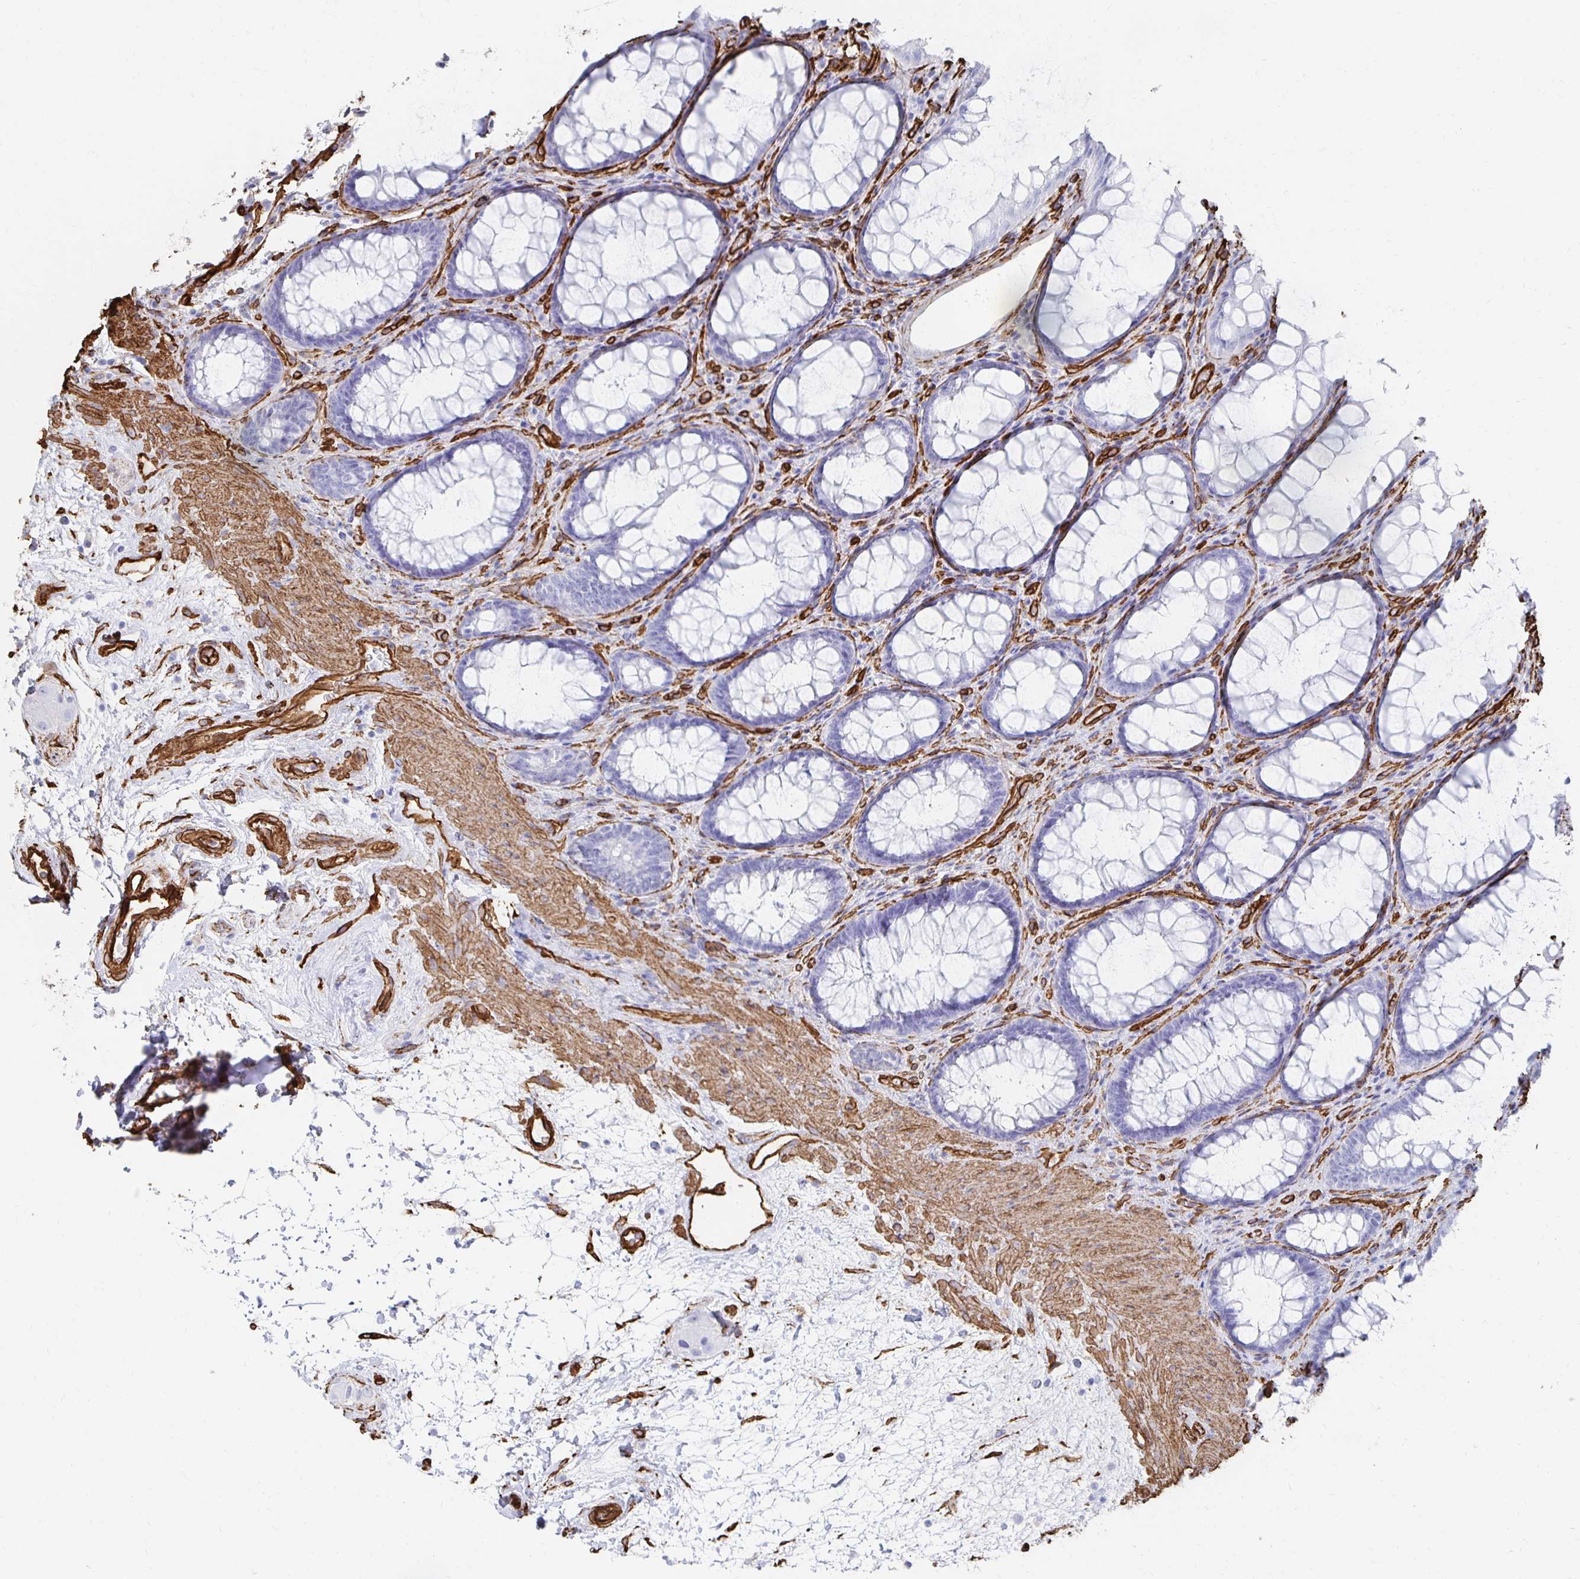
{"staining": {"intensity": "negative", "quantity": "none", "location": "none"}, "tissue": "rectum", "cell_type": "Glandular cells", "image_type": "normal", "snomed": [{"axis": "morphology", "description": "Normal tissue, NOS"}, {"axis": "topography", "description": "Rectum"}], "caption": "There is no significant staining in glandular cells of rectum. The staining is performed using DAB brown chromogen with nuclei counter-stained in using hematoxylin.", "gene": "VIPR2", "patient": {"sex": "male", "age": 72}}